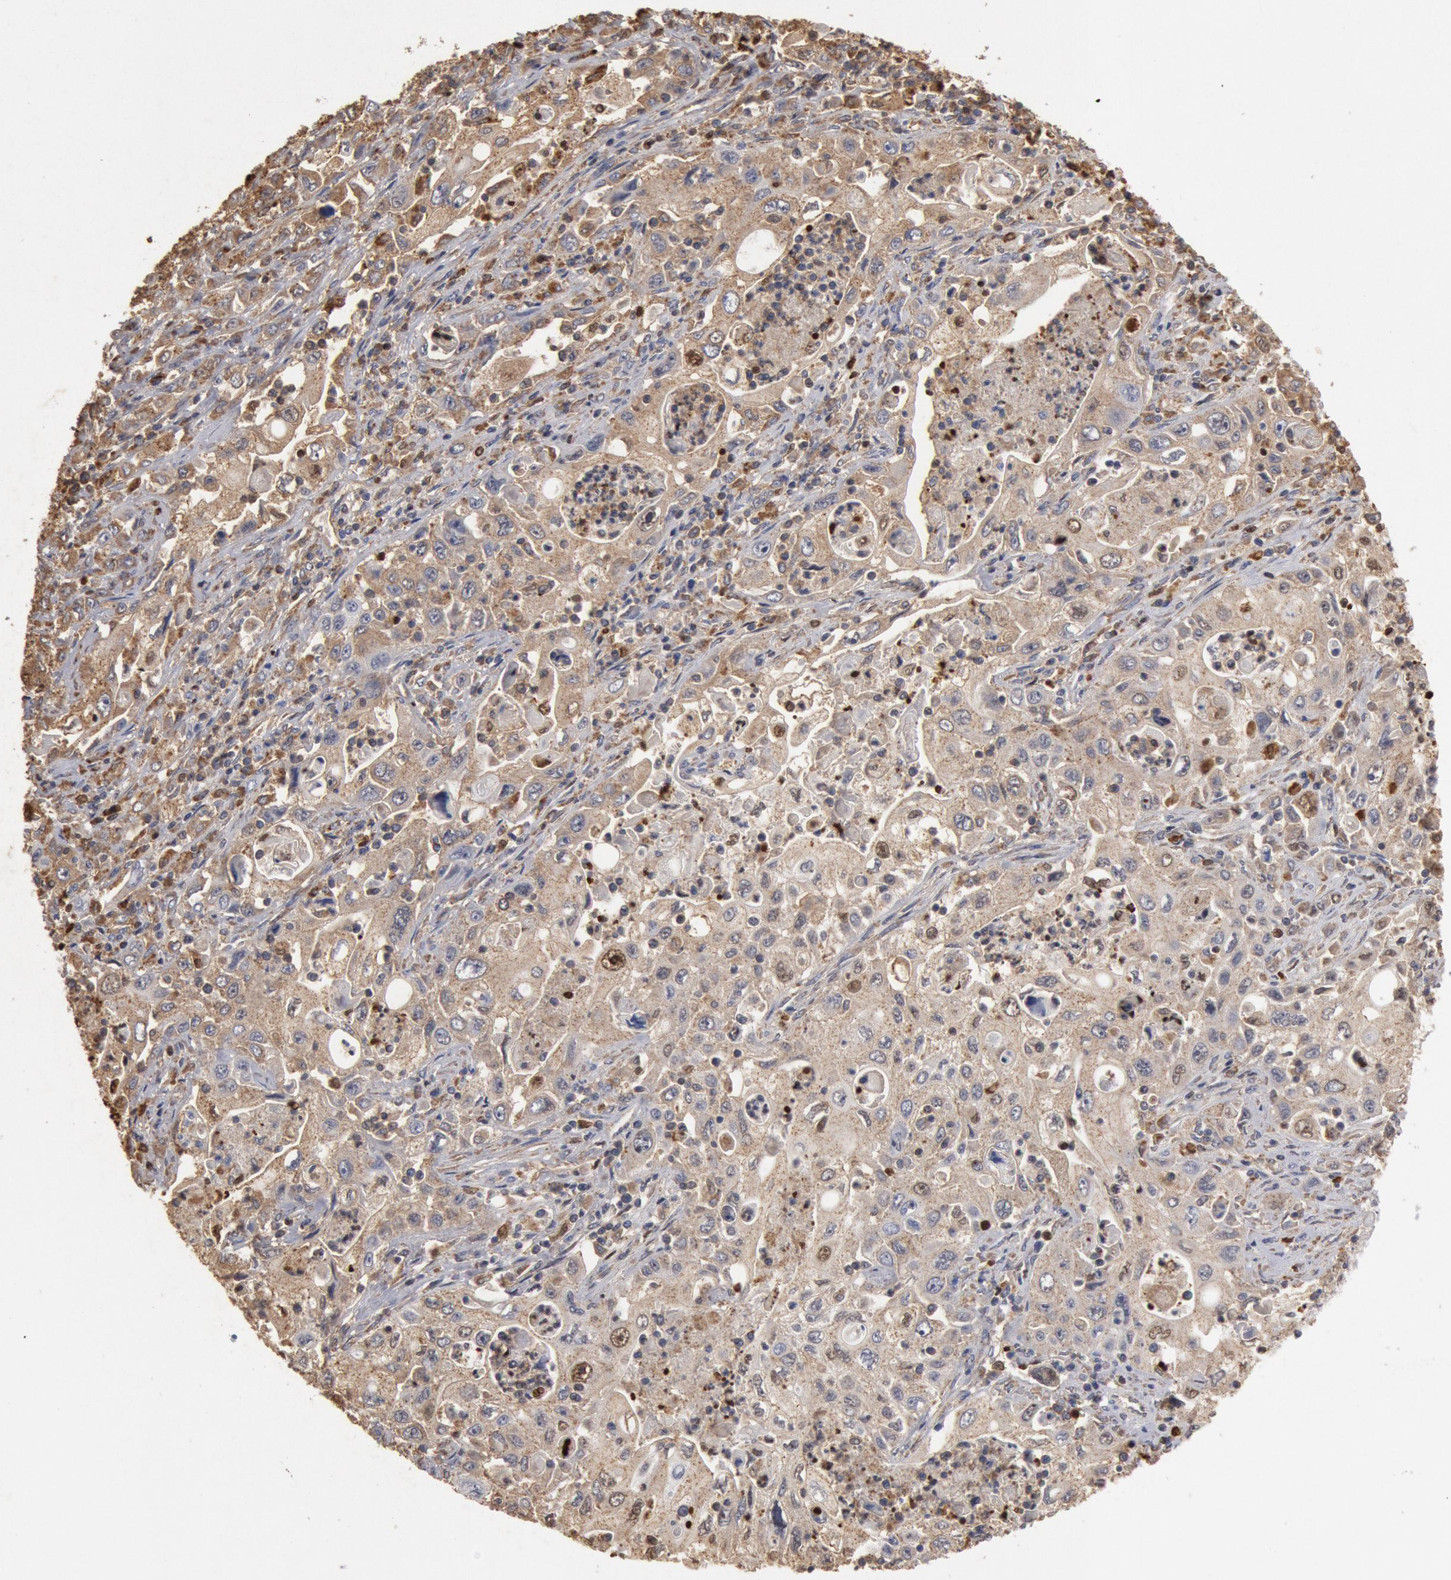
{"staining": {"intensity": "moderate", "quantity": ">75%", "location": "cytoplasmic/membranous,nuclear"}, "tissue": "pancreatic cancer", "cell_type": "Tumor cells", "image_type": "cancer", "snomed": [{"axis": "morphology", "description": "Adenocarcinoma, NOS"}, {"axis": "topography", "description": "Pancreas"}], "caption": "High-magnification brightfield microscopy of pancreatic cancer (adenocarcinoma) stained with DAB (3,3'-diaminobenzidine) (brown) and counterstained with hematoxylin (blue). tumor cells exhibit moderate cytoplasmic/membranous and nuclear expression is identified in about>75% of cells.", "gene": "FOXA2", "patient": {"sex": "male", "age": 70}}